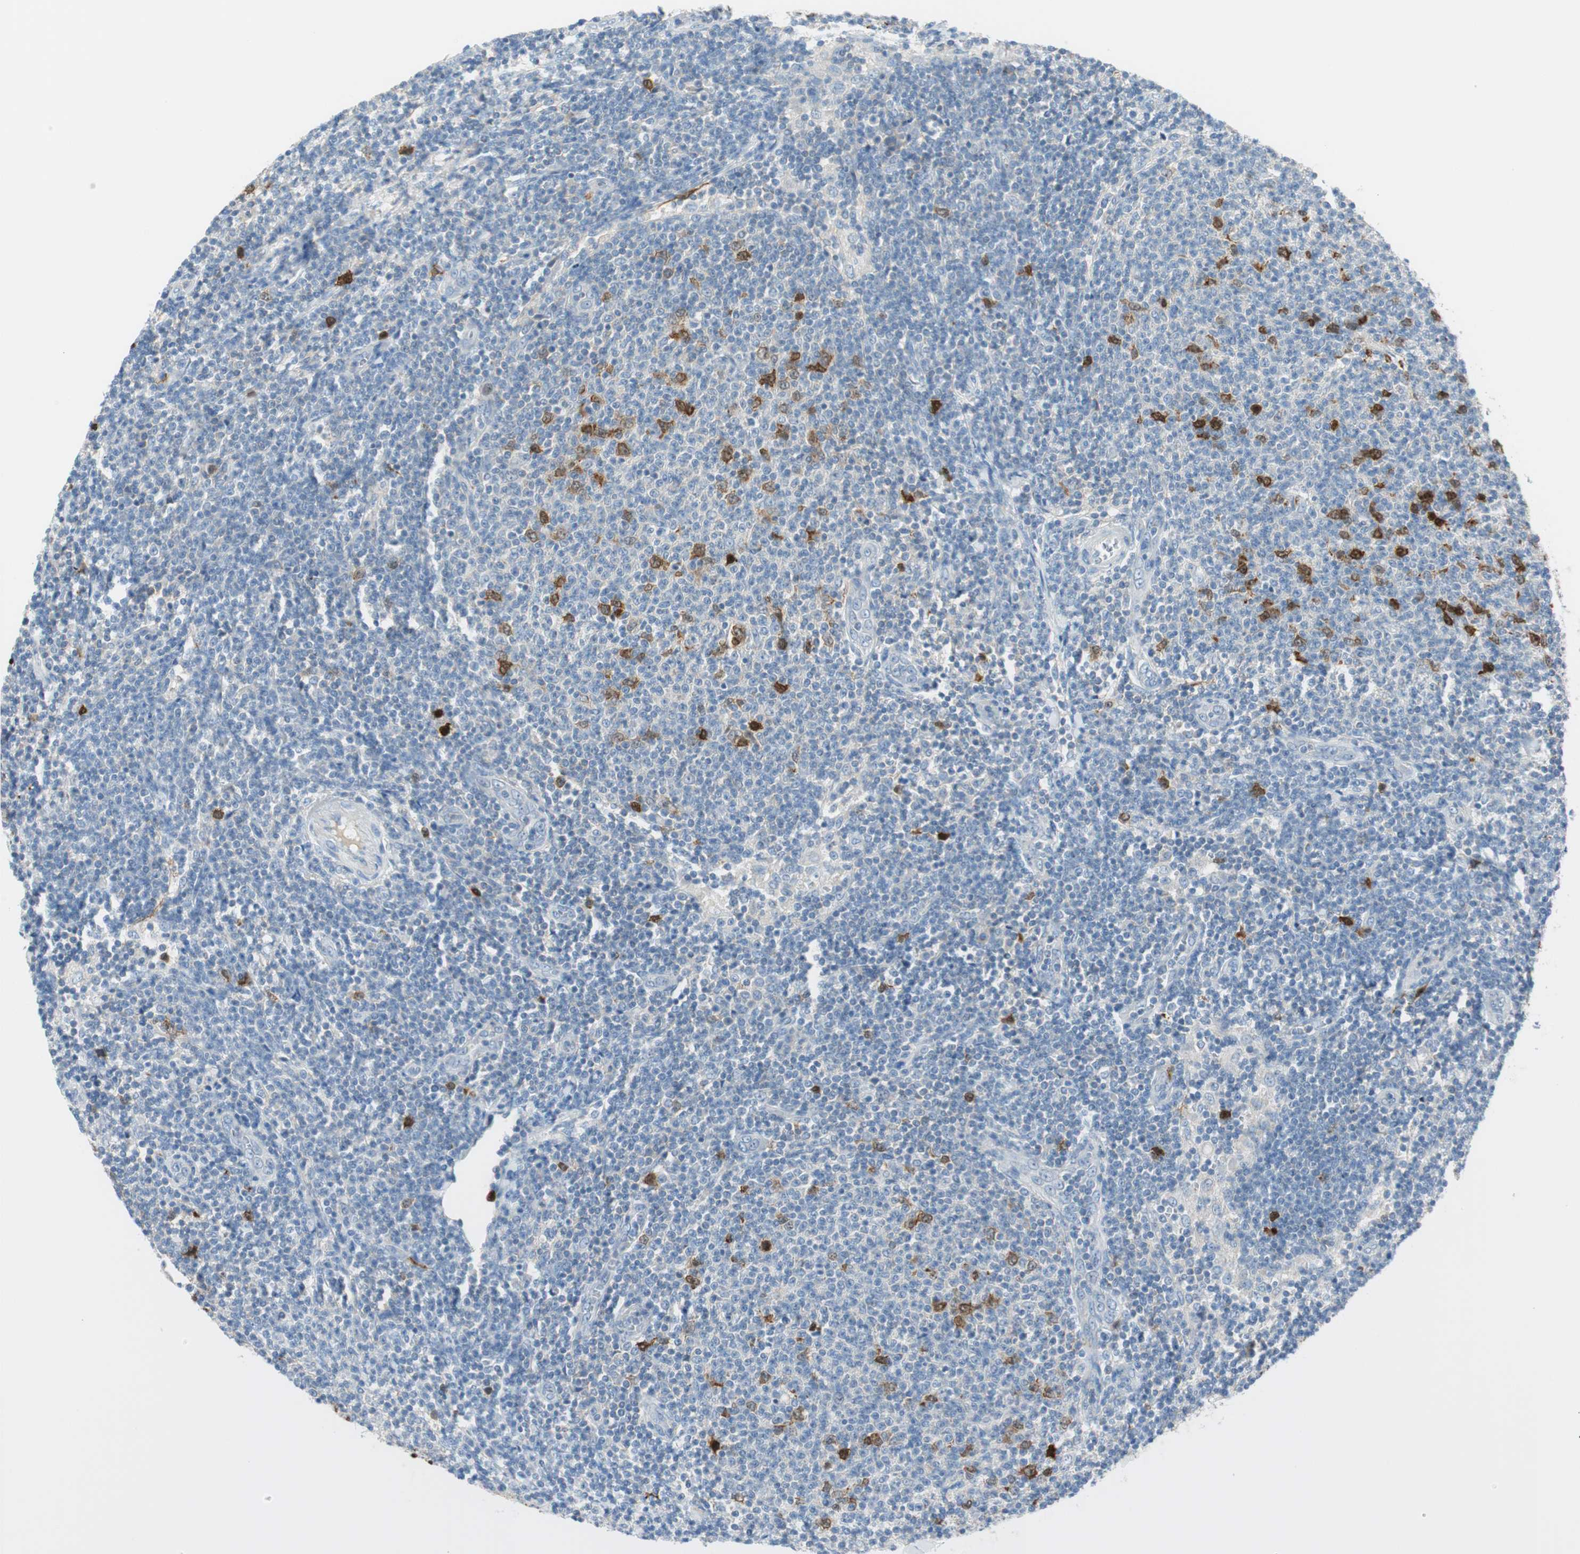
{"staining": {"intensity": "moderate", "quantity": "<25%", "location": "cytoplasmic/membranous,nuclear"}, "tissue": "lymphoma", "cell_type": "Tumor cells", "image_type": "cancer", "snomed": [{"axis": "morphology", "description": "Malignant lymphoma, non-Hodgkin's type, Low grade"}, {"axis": "topography", "description": "Lymph node"}], "caption": "Immunohistochemistry (IHC) staining of malignant lymphoma, non-Hodgkin's type (low-grade), which reveals low levels of moderate cytoplasmic/membranous and nuclear expression in about <25% of tumor cells indicating moderate cytoplasmic/membranous and nuclear protein positivity. The staining was performed using DAB (3,3'-diaminobenzidine) (brown) for protein detection and nuclei were counterstained in hematoxylin (blue).", "gene": "PTTG1", "patient": {"sex": "male", "age": 66}}